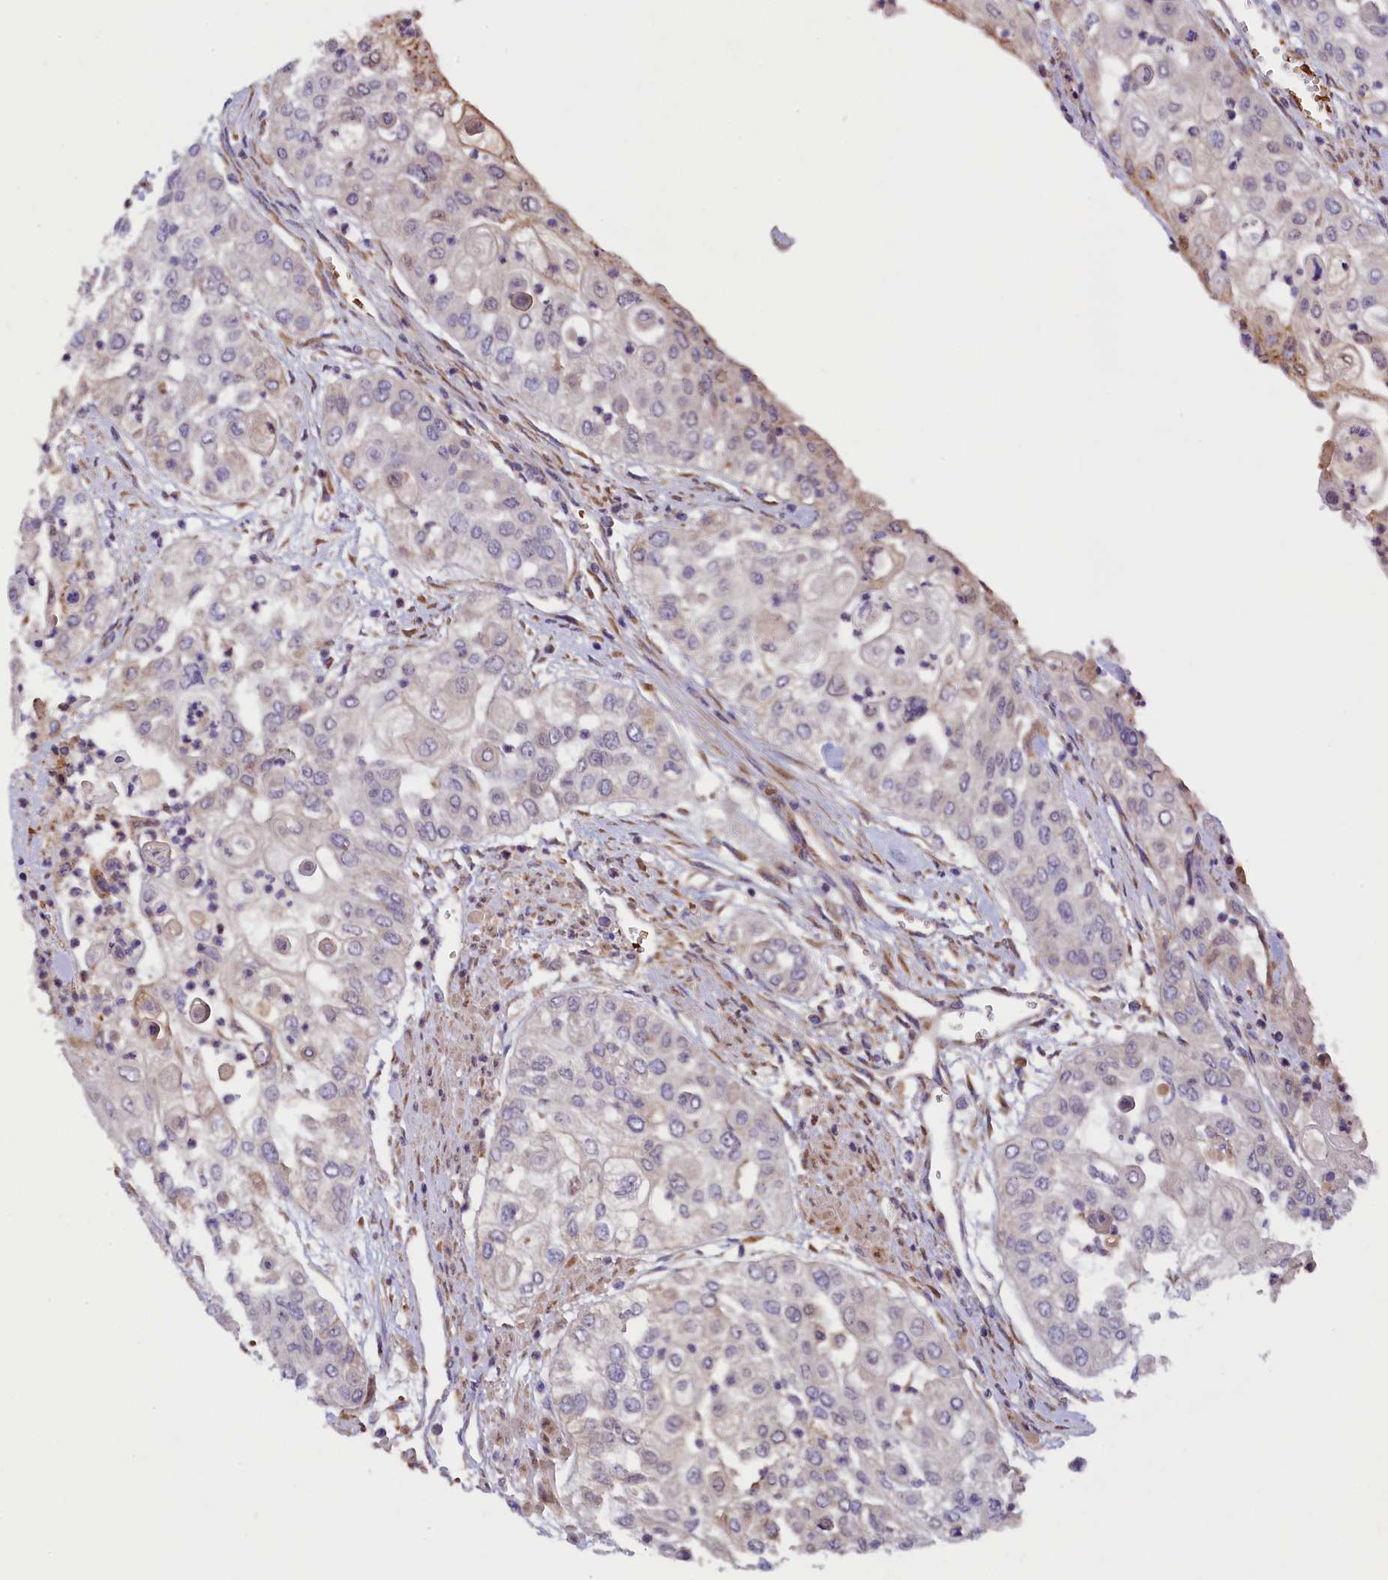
{"staining": {"intensity": "negative", "quantity": "none", "location": "none"}, "tissue": "urothelial cancer", "cell_type": "Tumor cells", "image_type": "cancer", "snomed": [{"axis": "morphology", "description": "Urothelial carcinoma, High grade"}, {"axis": "topography", "description": "Urinary bladder"}], "caption": "There is no significant positivity in tumor cells of urothelial cancer.", "gene": "CCDC9B", "patient": {"sex": "female", "age": 79}}